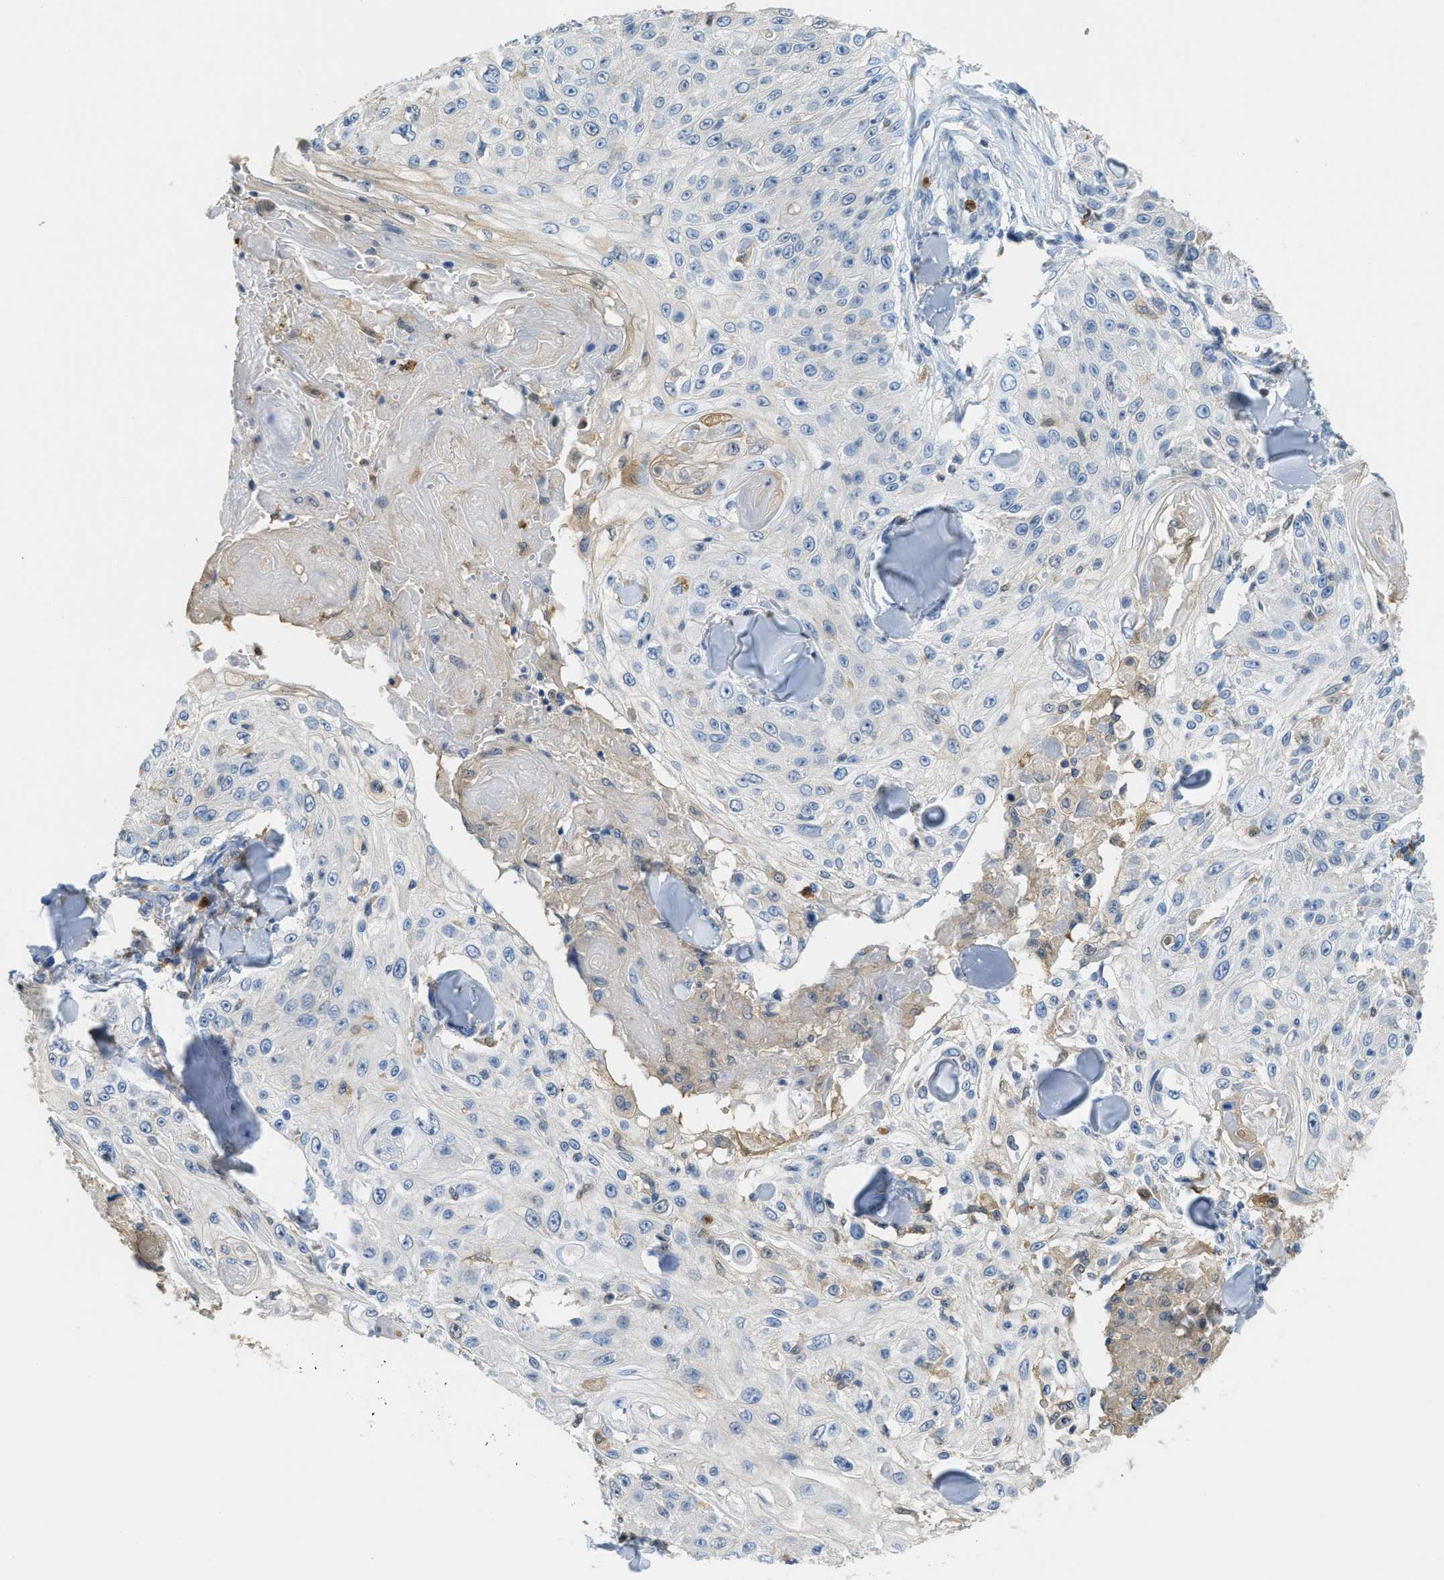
{"staining": {"intensity": "negative", "quantity": "none", "location": "none"}, "tissue": "skin cancer", "cell_type": "Tumor cells", "image_type": "cancer", "snomed": [{"axis": "morphology", "description": "Squamous cell carcinoma, NOS"}, {"axis": "topography", "description": "Skin"}], "caption": "There is no significant expression in tumor cells of skin cancer (squamous cell carcinoma).", "gene": "SERPINB1", "patient": {"sex": "male", "age": 86}}